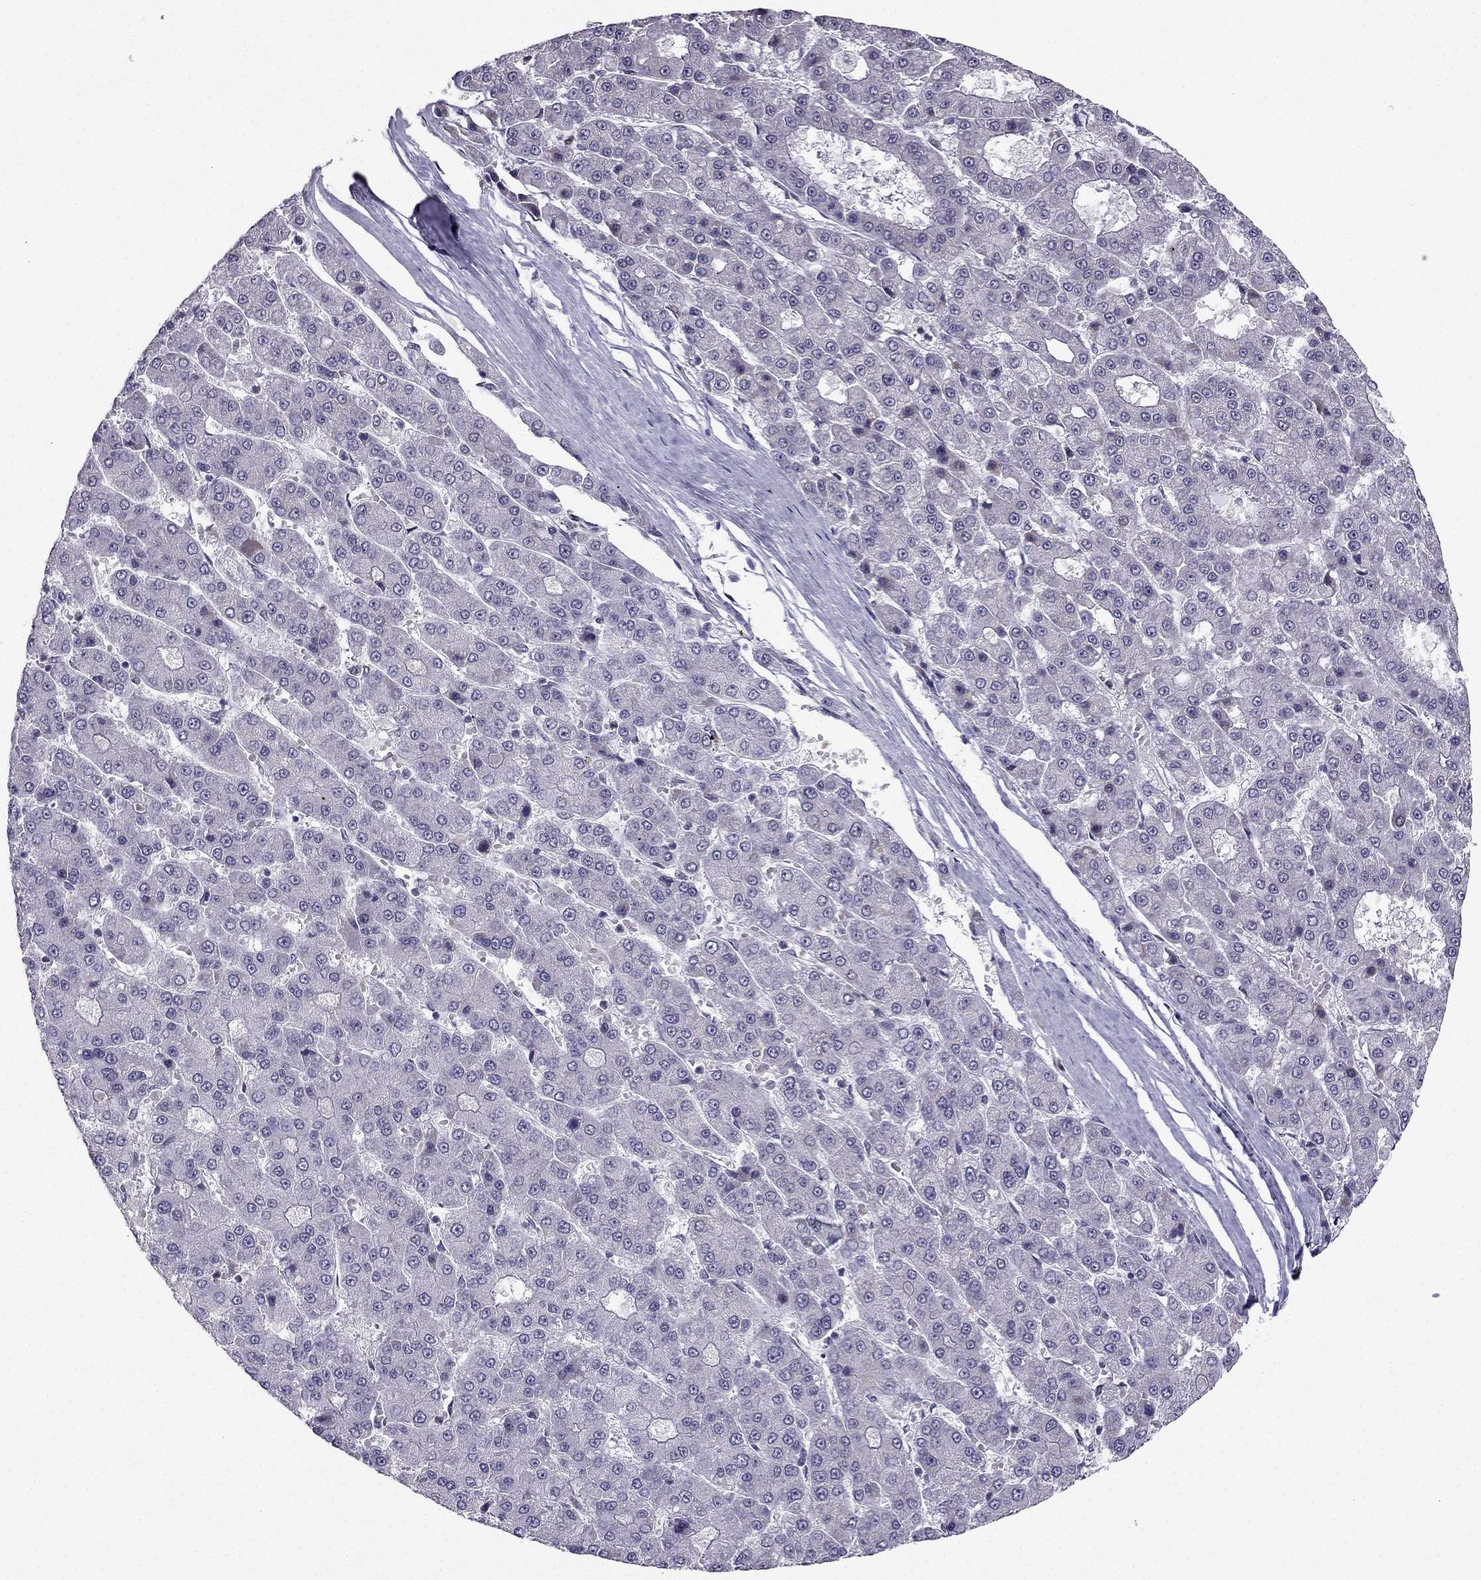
{"staining": {"intensity": "negative", "quantity": "none", "location": "none"}, "tissue": "liver cancer", "cell_type": "Tumor cells", "image_type": "cancer", "snomed": [{"axis": "morphology", "description": "Carcinoma, Hepatocellular, NOS"}, {"axis": "topography", "description": "Liver"}], "caption": "Tumor cells are negative for protein expression in human hepatocellular carcinoma (liver).", "gene": "RPRD2", "patient": {"sex": "male", "age": 70}}